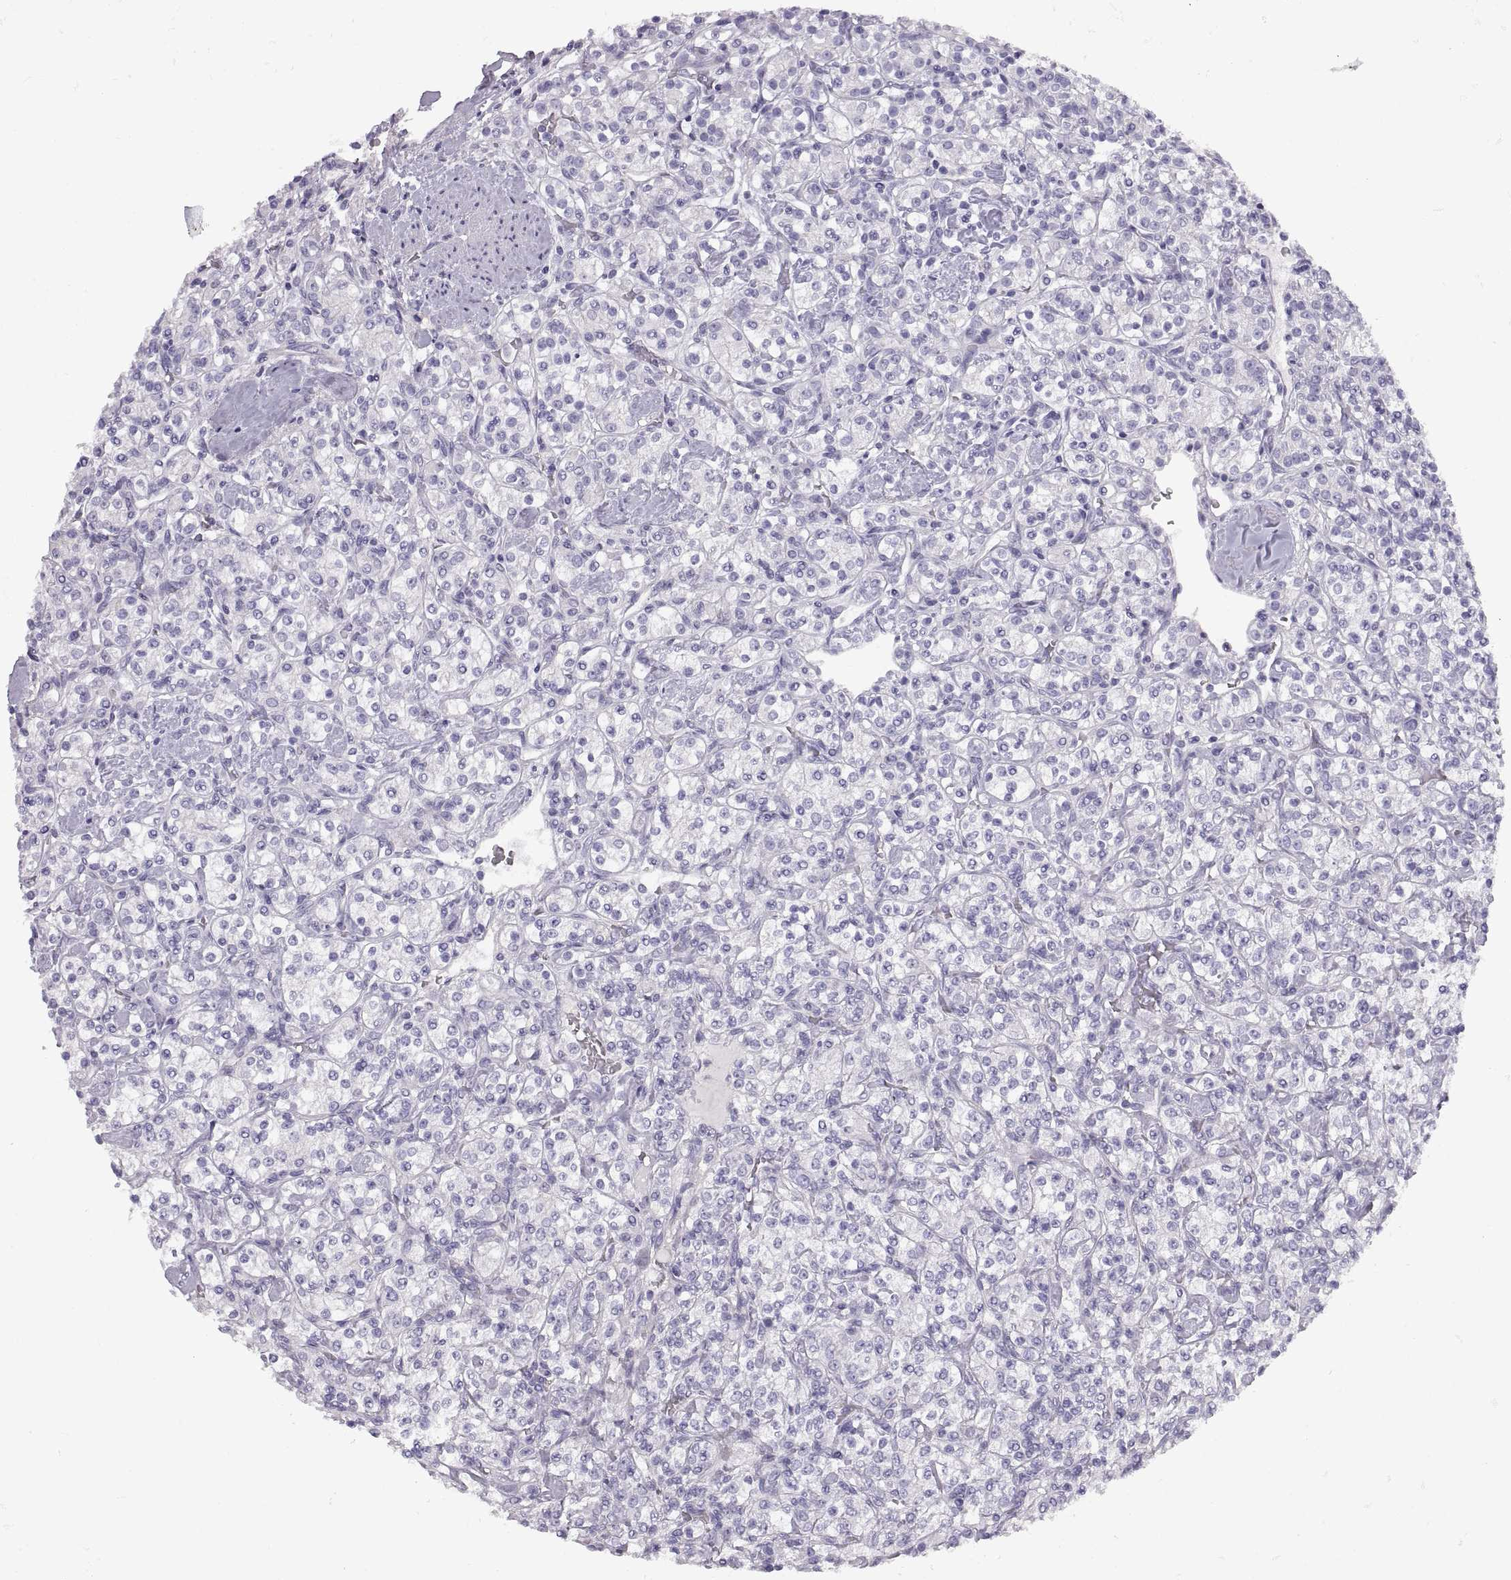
{"staining": {"intensity": "negative", "quantity": "none", "location": "none"}, "tissue": "renal cancer", "cell_type": "Tumor cells", "image_type": "cancer", "snomed": [{"axis": "morphology", "description": "Adenocarcinoma, NOS"}, {"axis": "topography", "description": "Kidney"}], "caption": "This image is of adenocarcinoma (renal) stained with IHC to label a protein in brown with the nuclei are counter-stained blue. There is no staining in tumor cells.", "gene": "CRYBB3", "patient": {"sex": "male", "age": 77}}